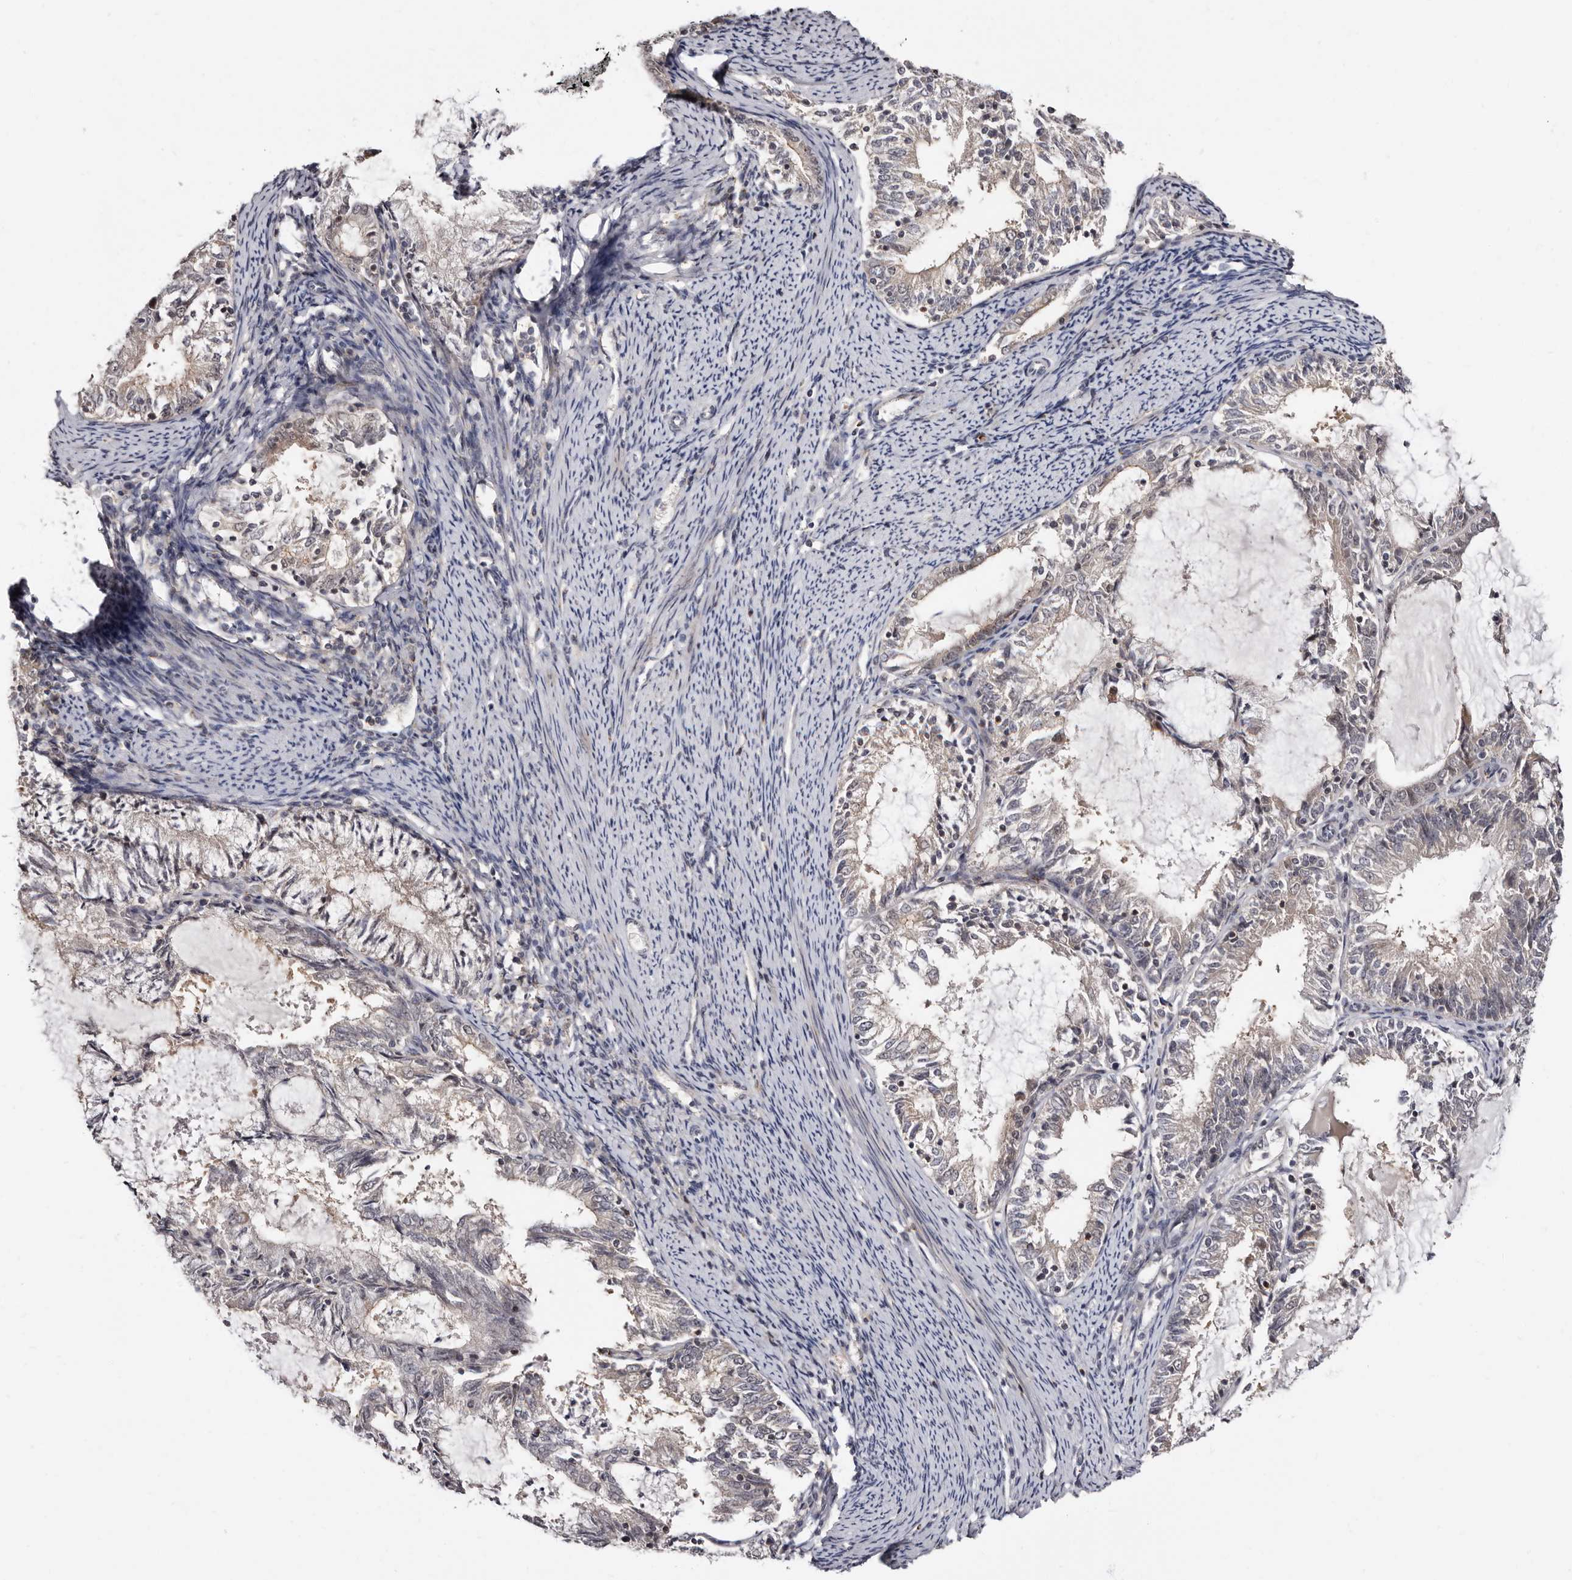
{"staining": {"intensity": "weak", "quantity": "<25%", "location": "cytoplasmic/membranous"}, "tissue": "endometrial cancer", "cell_type": "Tumor cells", "image_type": "cancer", "snomed": [{"axis": "morphology", "description": "Adenocarcinoma, NOS"}, {"axis": "topography", "description": "Endometrium"}], "caption": "Human adenocarcinoma (endometrial) stained for a protein using IHC exhibits no staining in tumor cells.", "gene": "PHF20L1", "patient": {"sex": "female", "age": 57}}